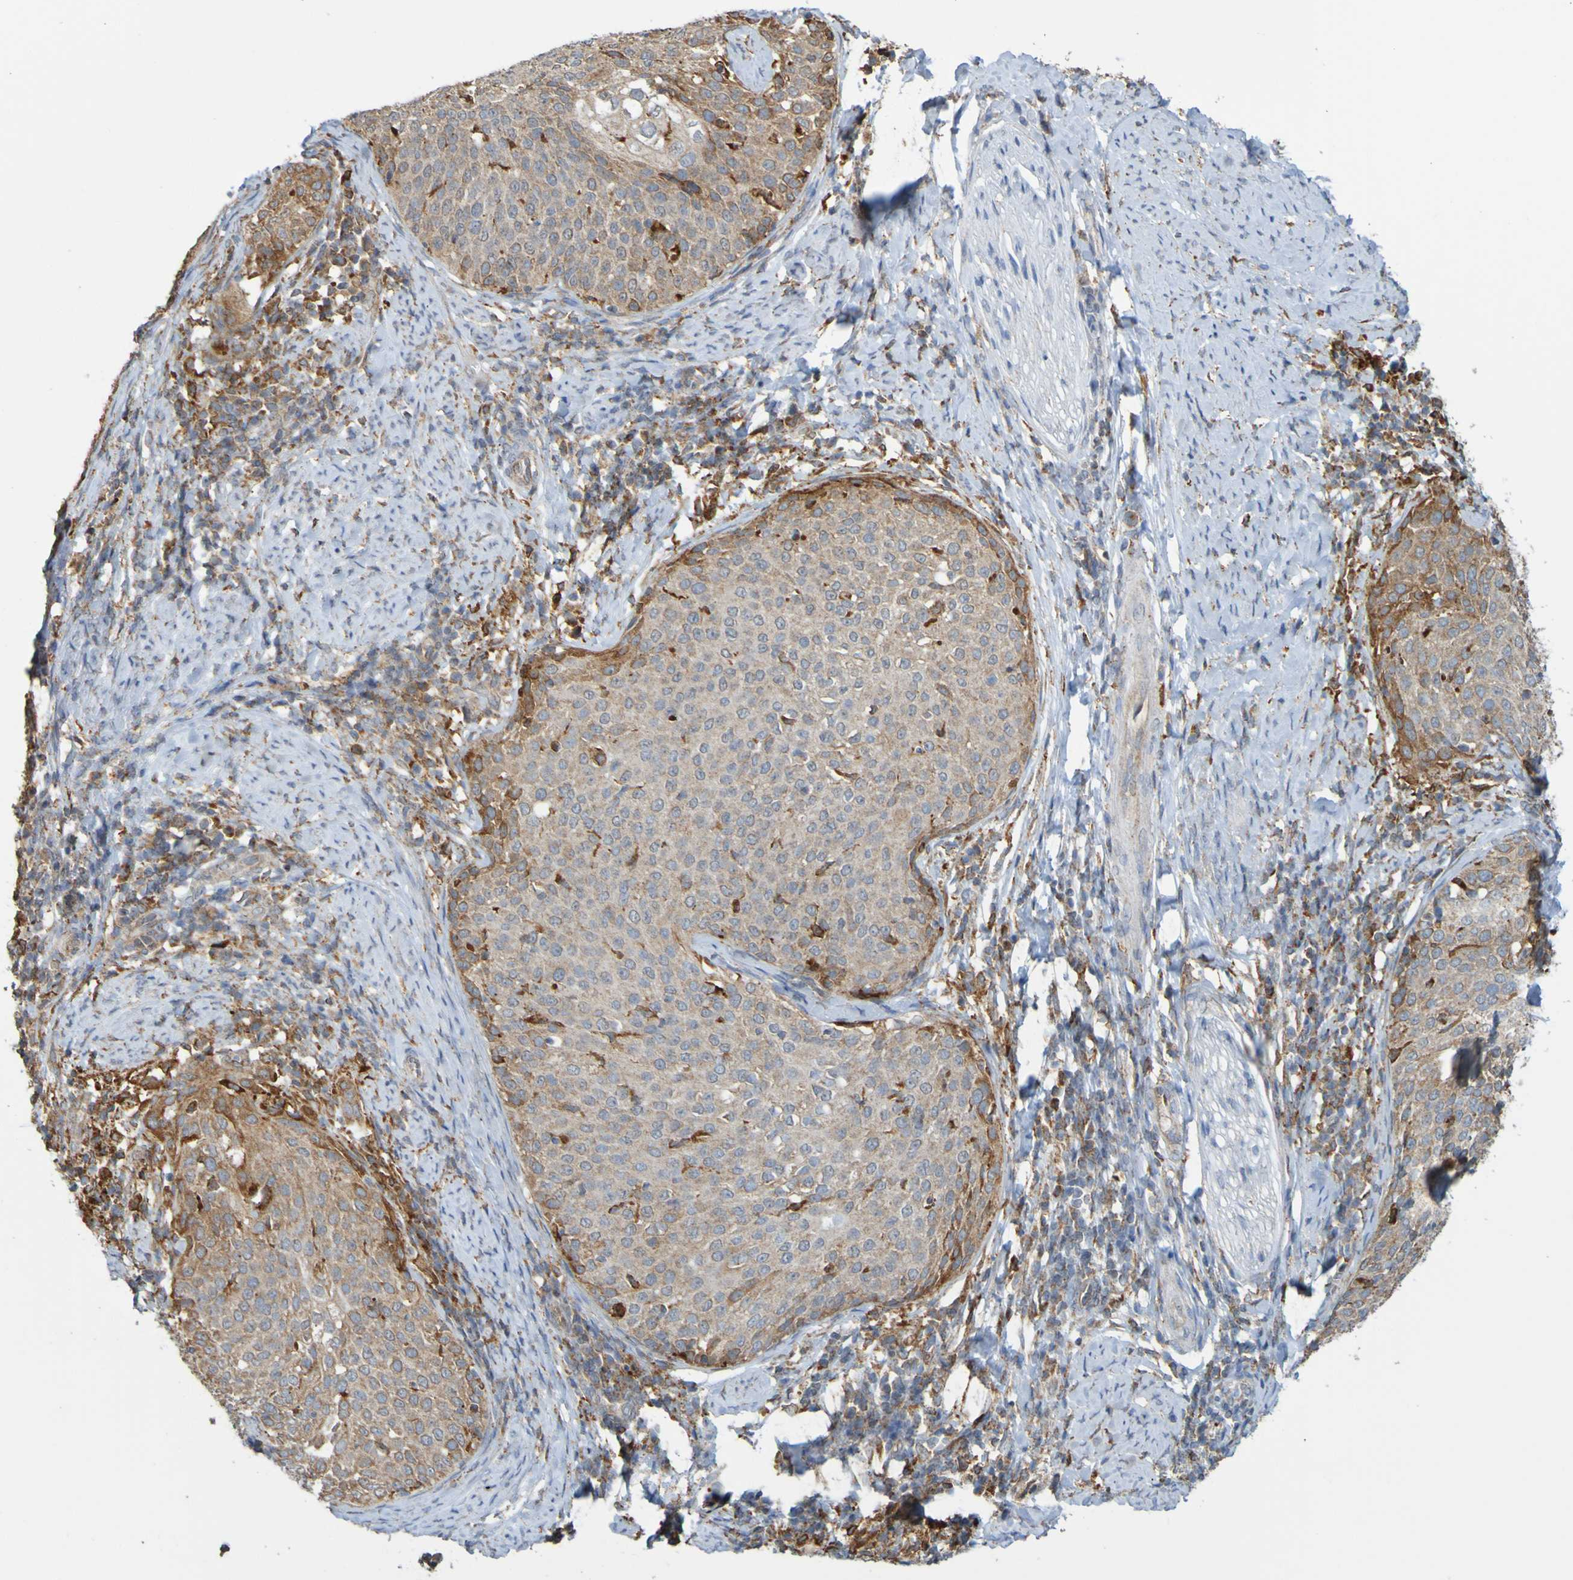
{"staining": {"intensity": "moderate", "quantity": ">75%", "location": "cytoplasmic/membranous"}, "tissue": "cervical cancer", "cell_type": "Tumor cells", "image_type": "cancer", "snomed": [{"axis": "morphology", "description": "Squamous cell carcinoma, NOS"}, {"axis": "topography", "description": "Cervix"}], "caption": "IHC (DAB) staining of squamous cell carcinoma (cervical) displays moderate cytoplasmic/membranous protein staining in approximately >75% of tumor cells.", "gene": "PDIA3", "patient": {"sex": "female", "age": 51}}